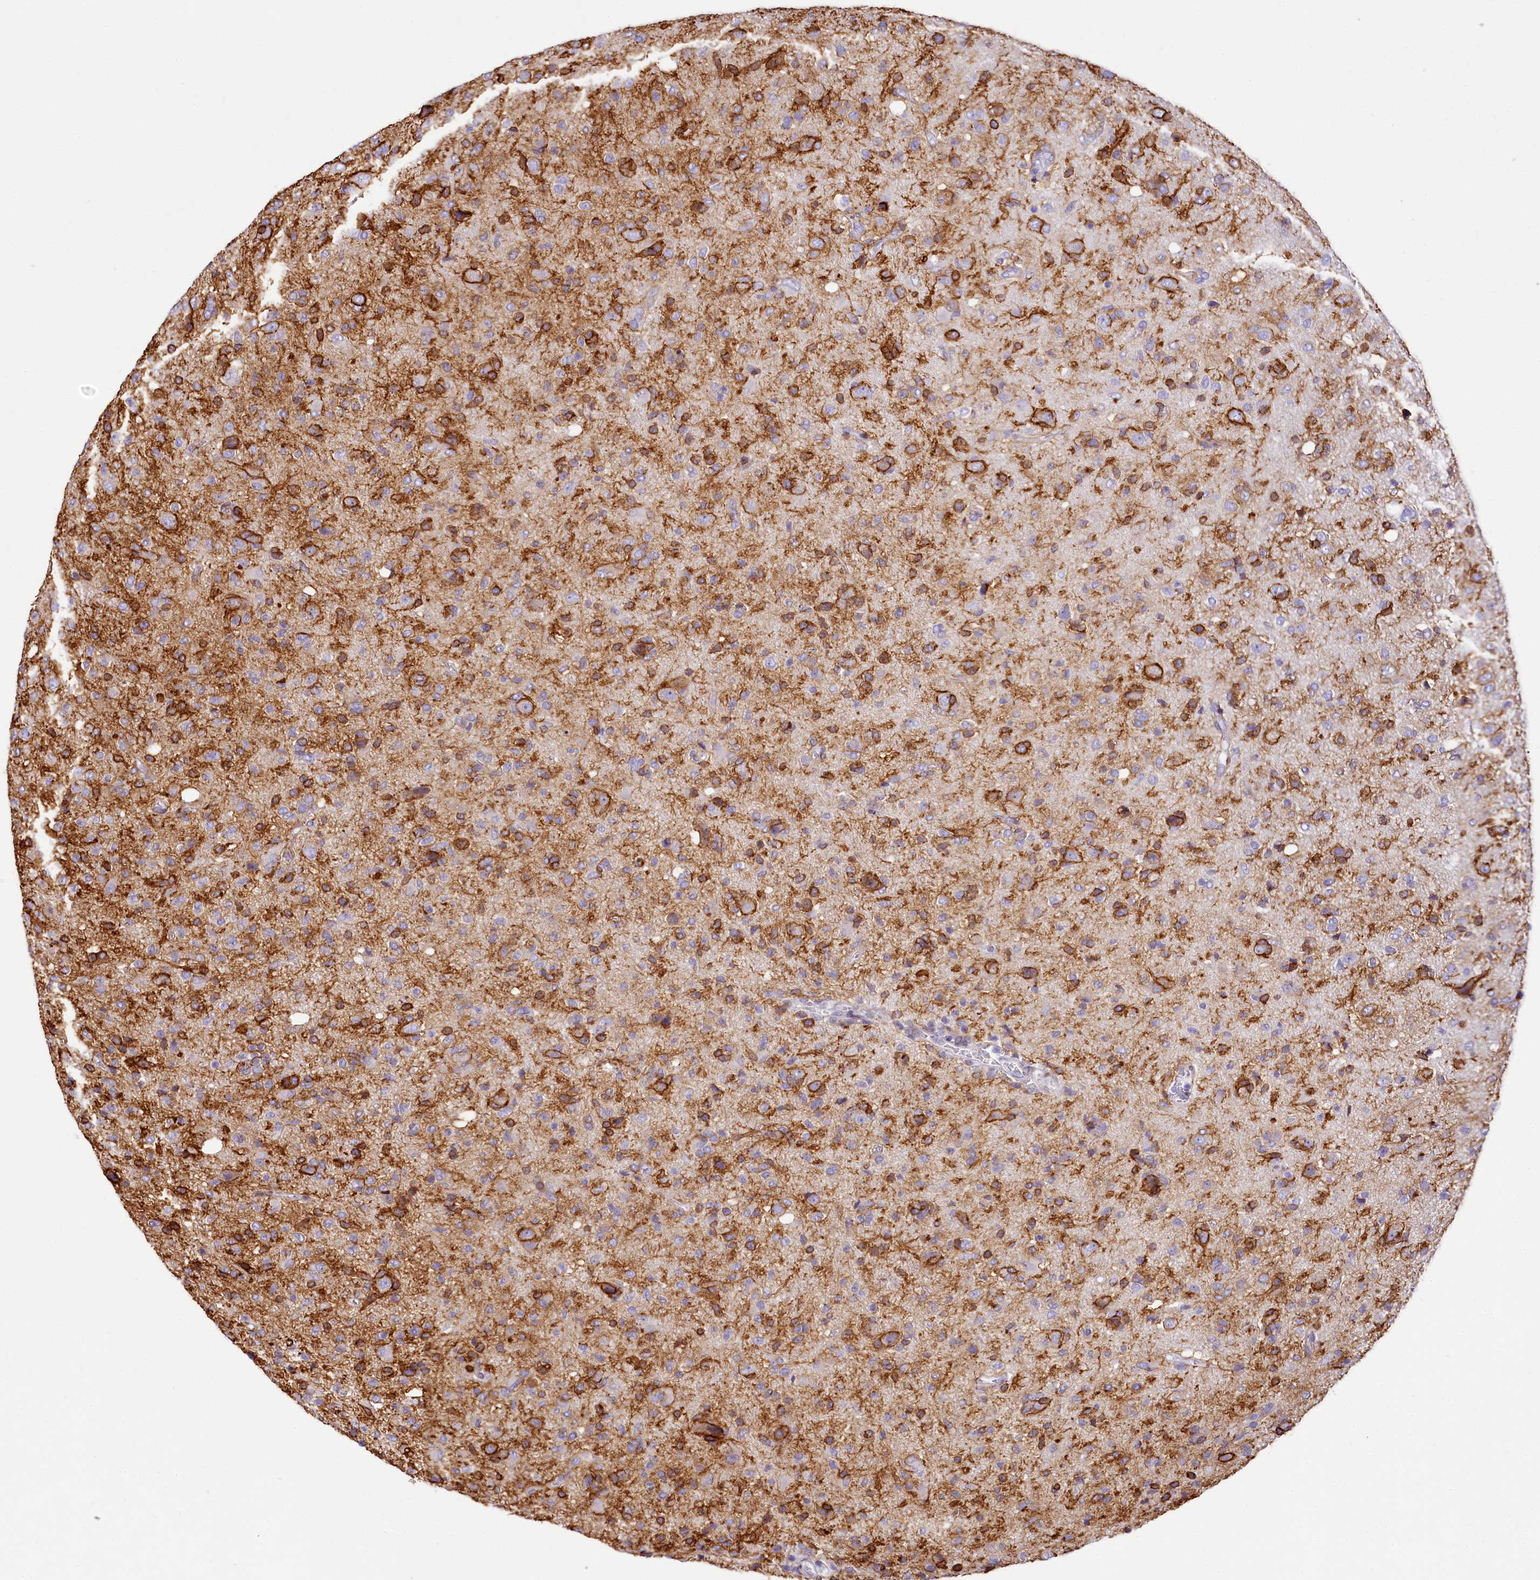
{"staining": {"intensity": "moderate", "quantity": "<25%", "location": "cytoplasmic/membranous"}, "tissue": "glioma", "cell_type": "Tumor cells", "image_type": "cancer", "snomed": [{"axis": "morphology", "description": "Glioma, malignant, High grade"}, {"axis": "topography", "description": "Brain"}], "caption": "About <25% of tumor cells in glioma reveal moderate cytoplasmic/membranous protein expression as visualized by brown immunohistochemical staining.", "gene": "PPIP5K2", "patient": {"sex": "female", "age": 57}}